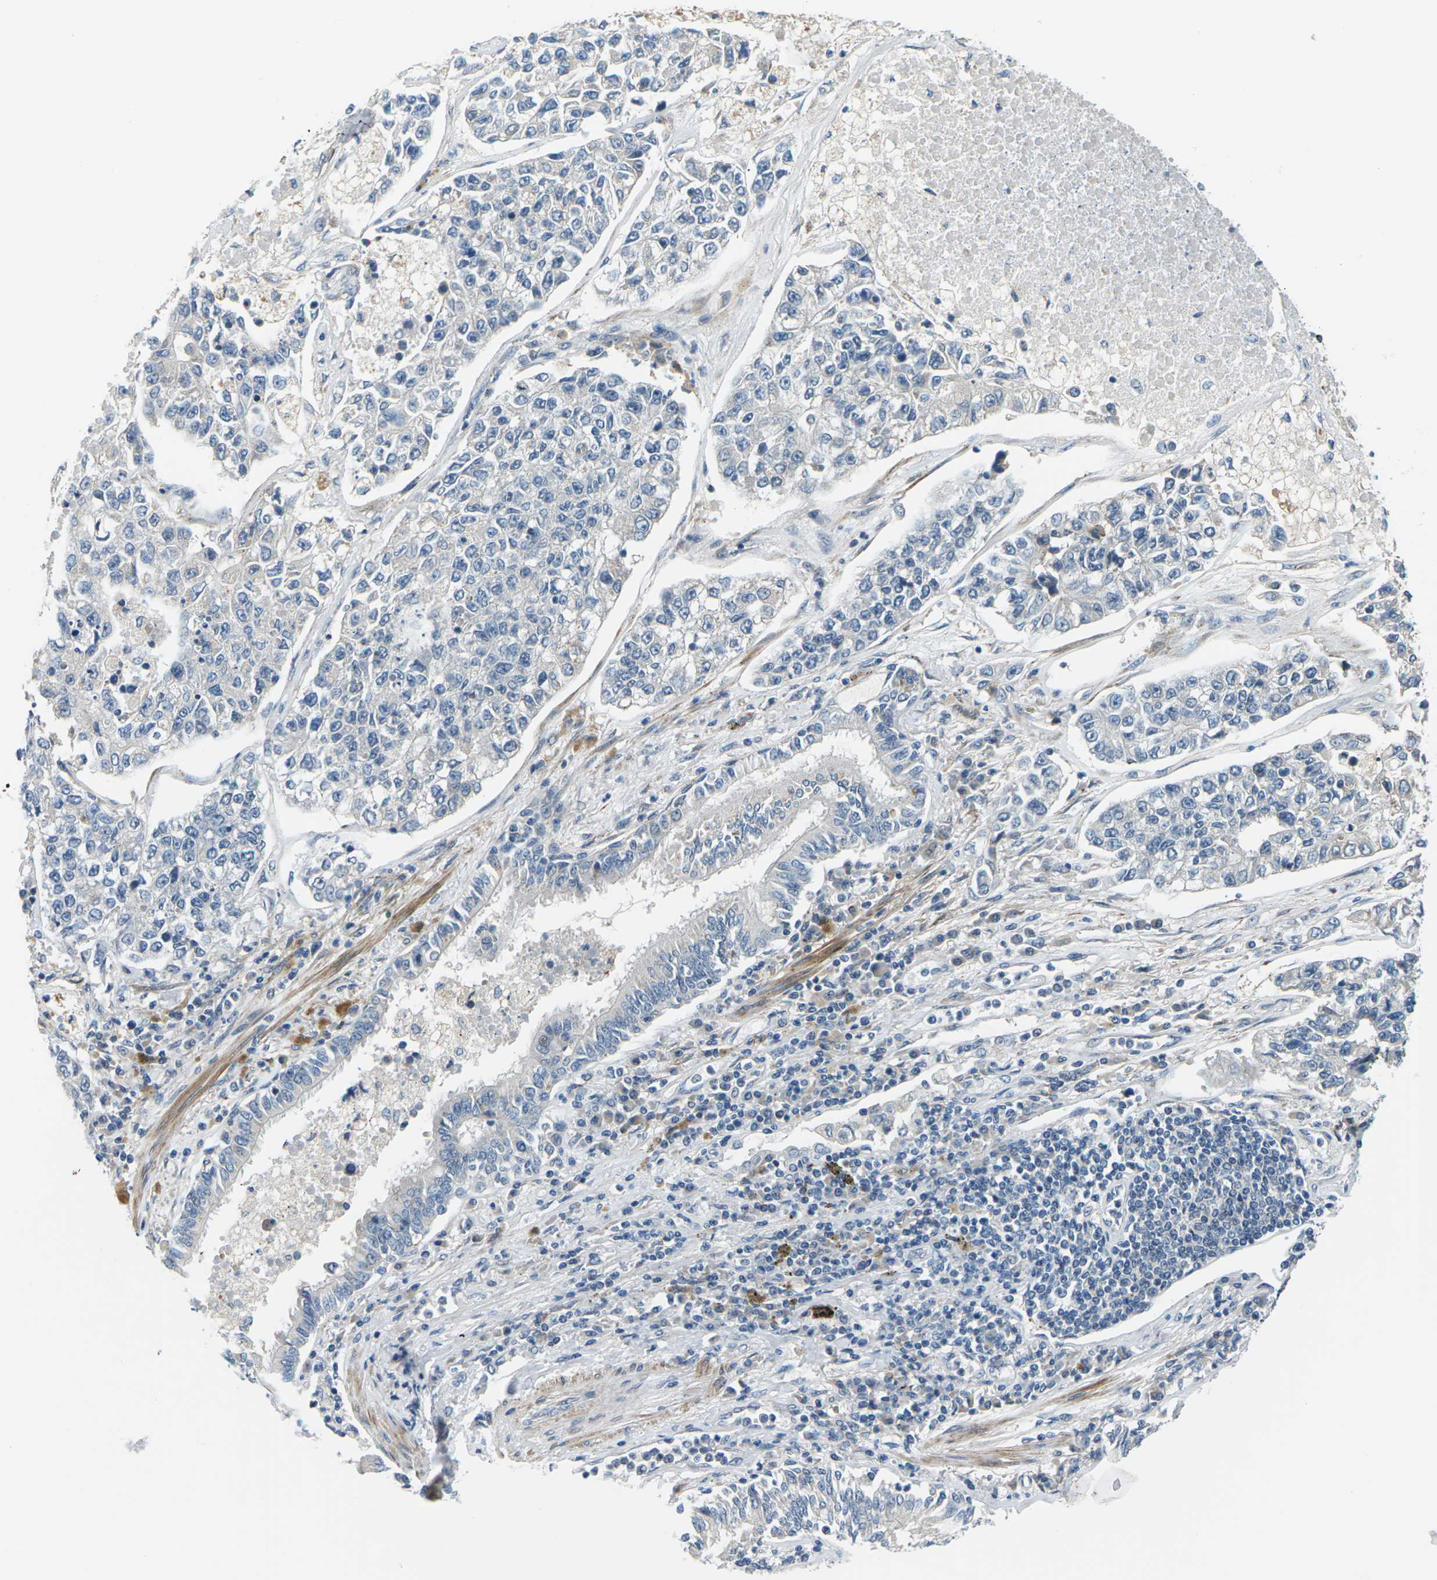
{"staining": {"intensity": "negative", "quantity": "none", "location": "none"}, "tissue": "lung cancer", "cell_type": "Tumor cells", "image_type": "cancer", "snomed": [{"axis": "morphology", "description": "Adenocarcinoma, NOS"}, {"axis": "topography", "description": "Lung"}], "caption": "Lung cancer (adenocarcinoma) was stained to show a protein in brown. There is no significant staining in tumor cells. (DAB (3,3'-diaminobenzidine) IHC with hematoxylin counter stain).", "gene": "SLC13A3", "patient": {"sex": "male", "age": 49}}